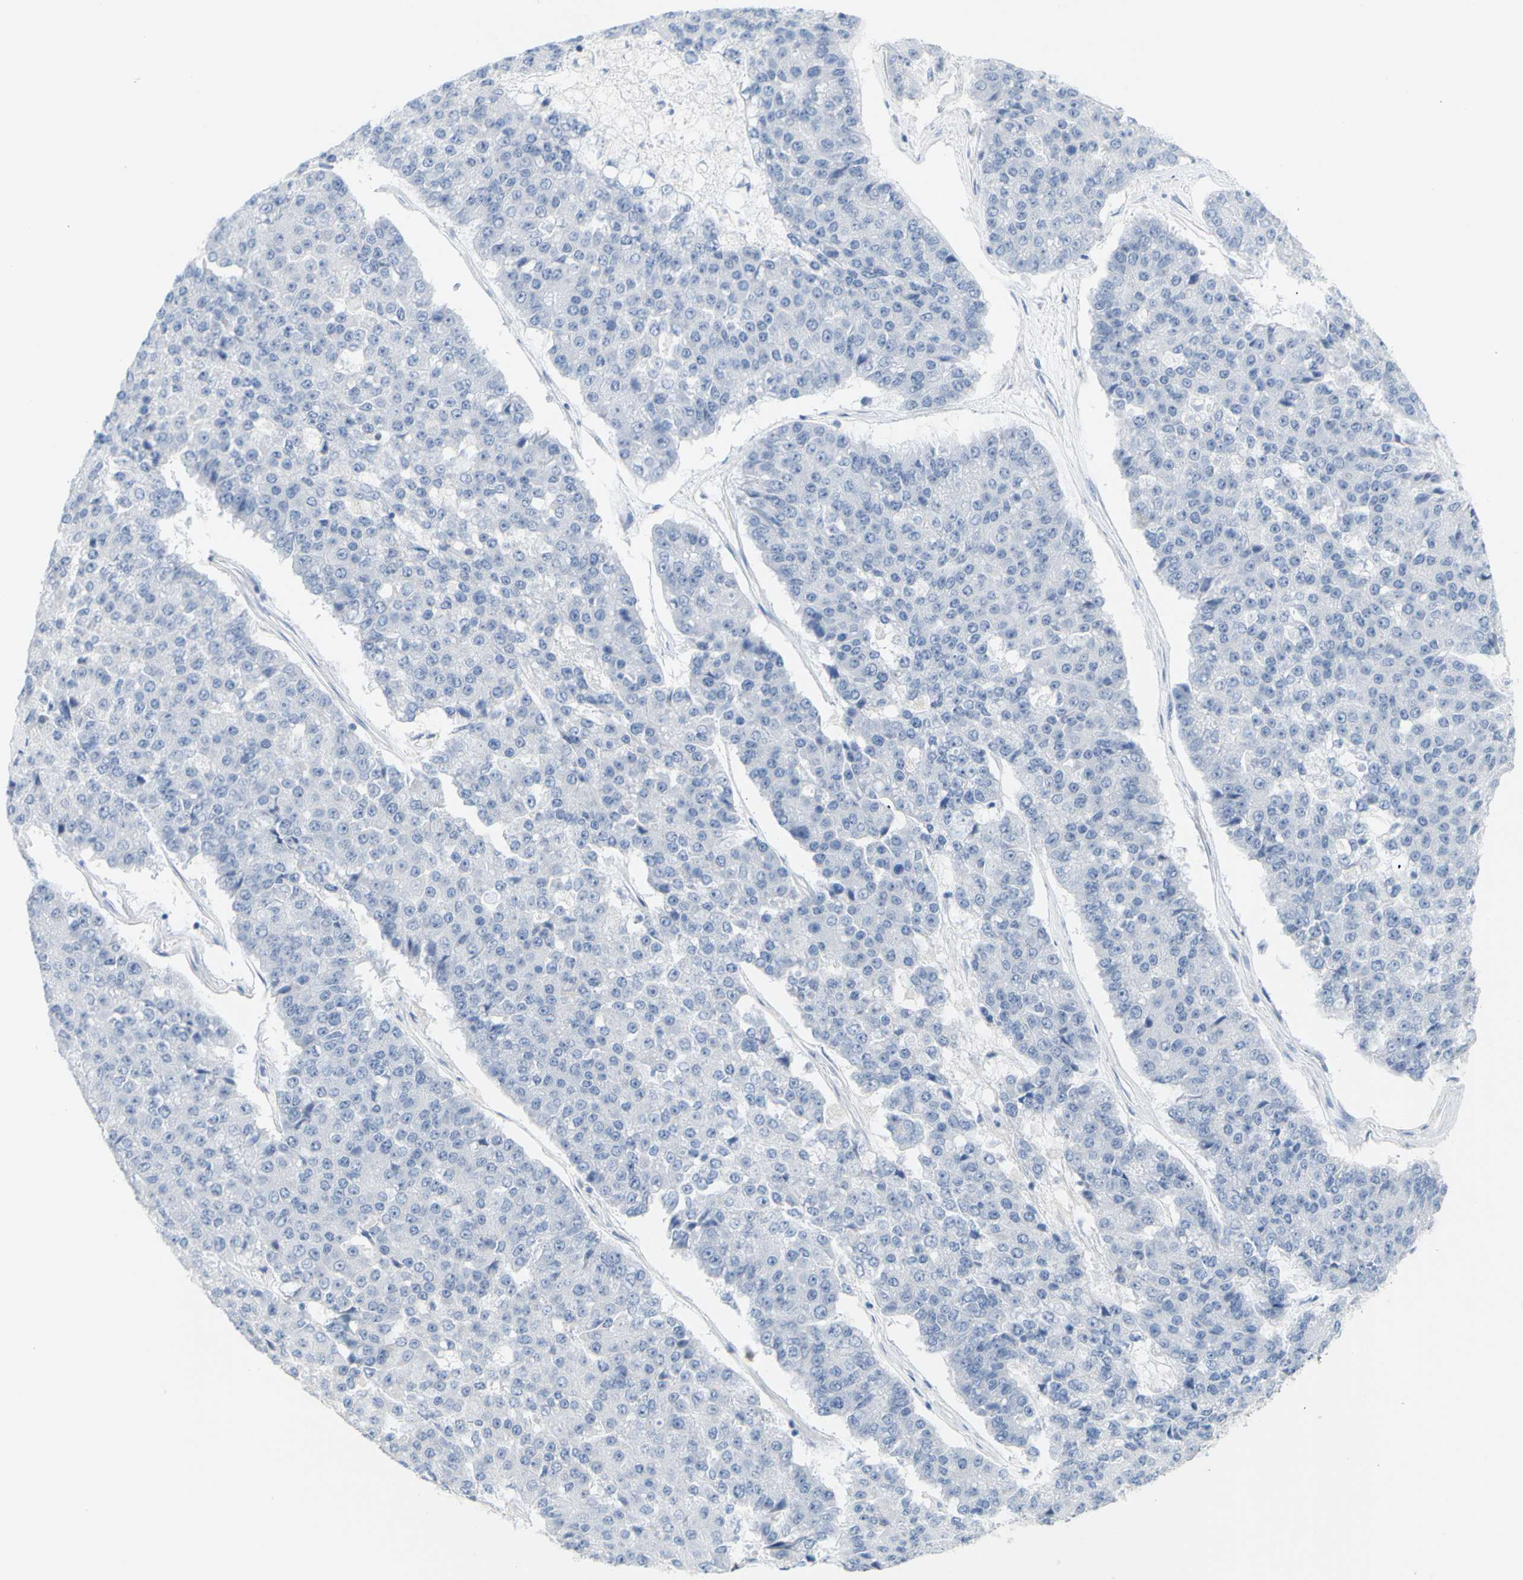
{"staining": {"intensity": "negative", "quantity": "none", "location": "none"}, "tissue": "pancreatic cancer", "cell_type": "Tumor cells", "image_type": "cancer", "snomed": [{"axis": "morphology", "description": "Adenocarcinoma, NOS"}, {"axis": "topography", "description": "Pancreas"}], "caption": "Immunohistochemical staining of human pancreatic adenocarcinoma reveals no significant positivity in tumor cells.", "gene": "OPN1SW", "patient": {"sex": "male", "age": 50}}